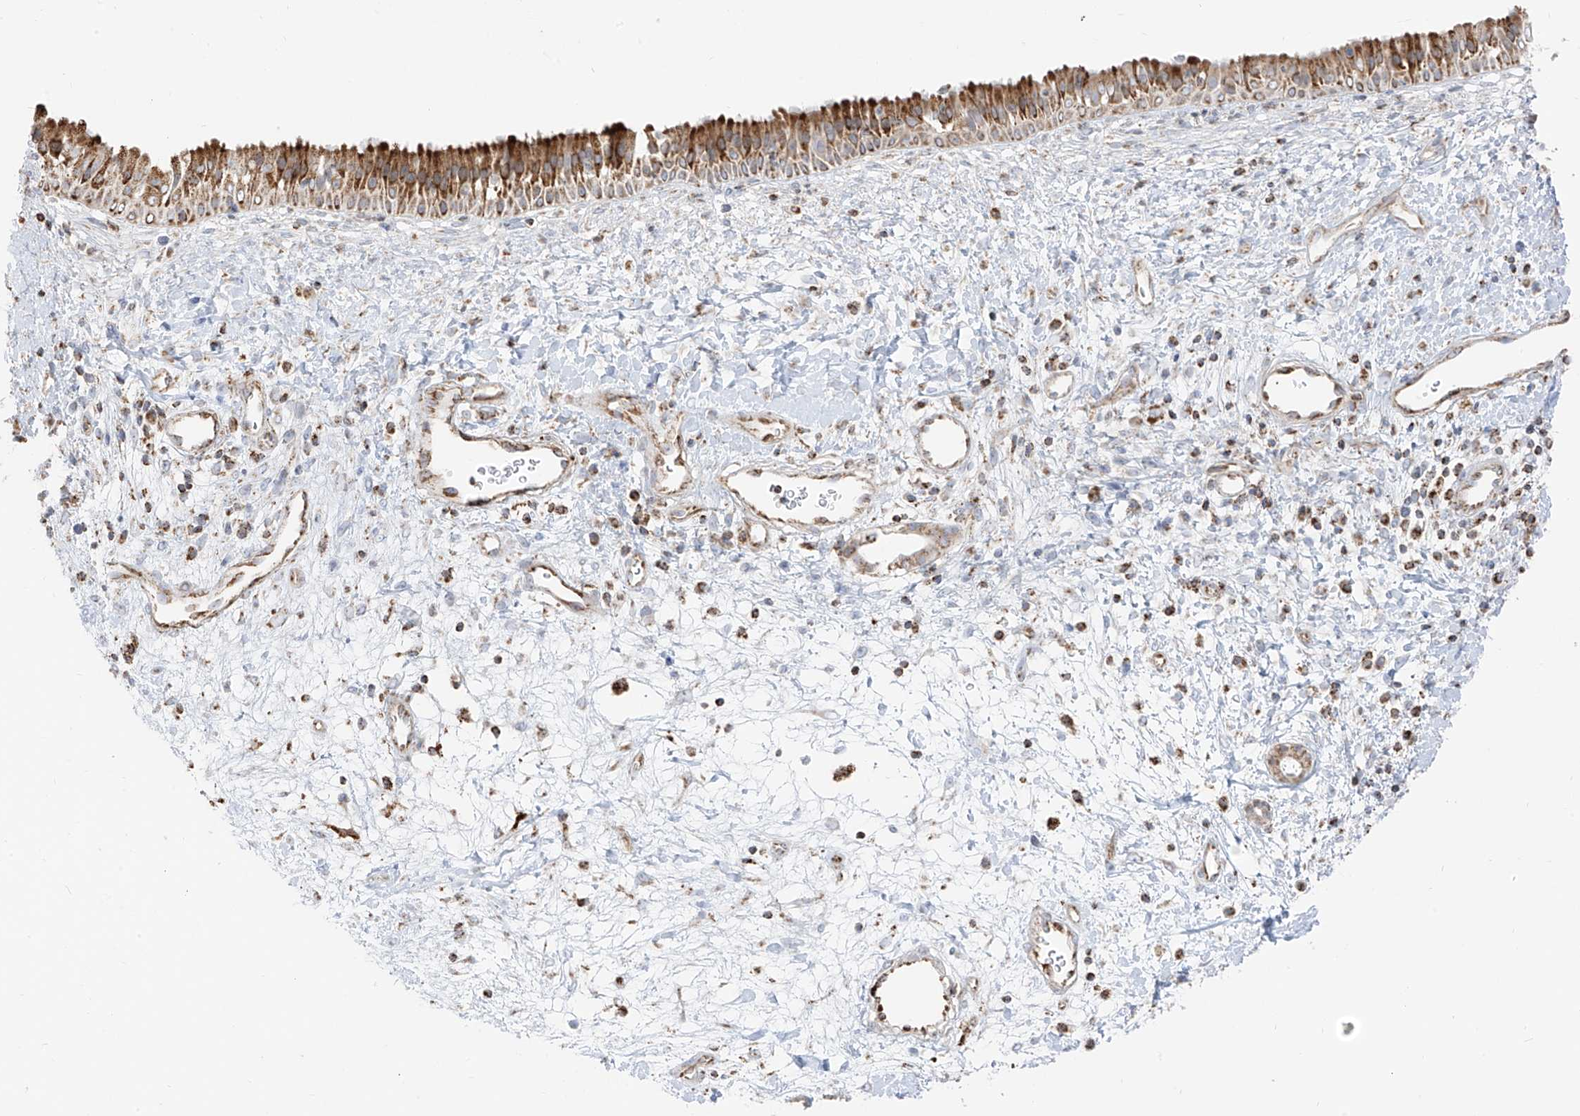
{"staining": {"intensity": "moderate", "quantity": ">75%", "location": "cytoplasmic/membranous"}, "tissue": "nasopharynx", "cell_type": "Respiratory epithelial cells", "image_type": "normal", "snomed": [{"axis": "morphology", "description": "Normal tissue, NOS"}, {"axis": "topography", "description": "Nasopharynx"}], "caption": "Protein staining exhibits moderate cytoplasmic/membranous expression in about >75% of respiratory epithelial cells in benign nasopharynx.", "gene": "ETHE1", "patient": {"sex": "male", "age": 22}}